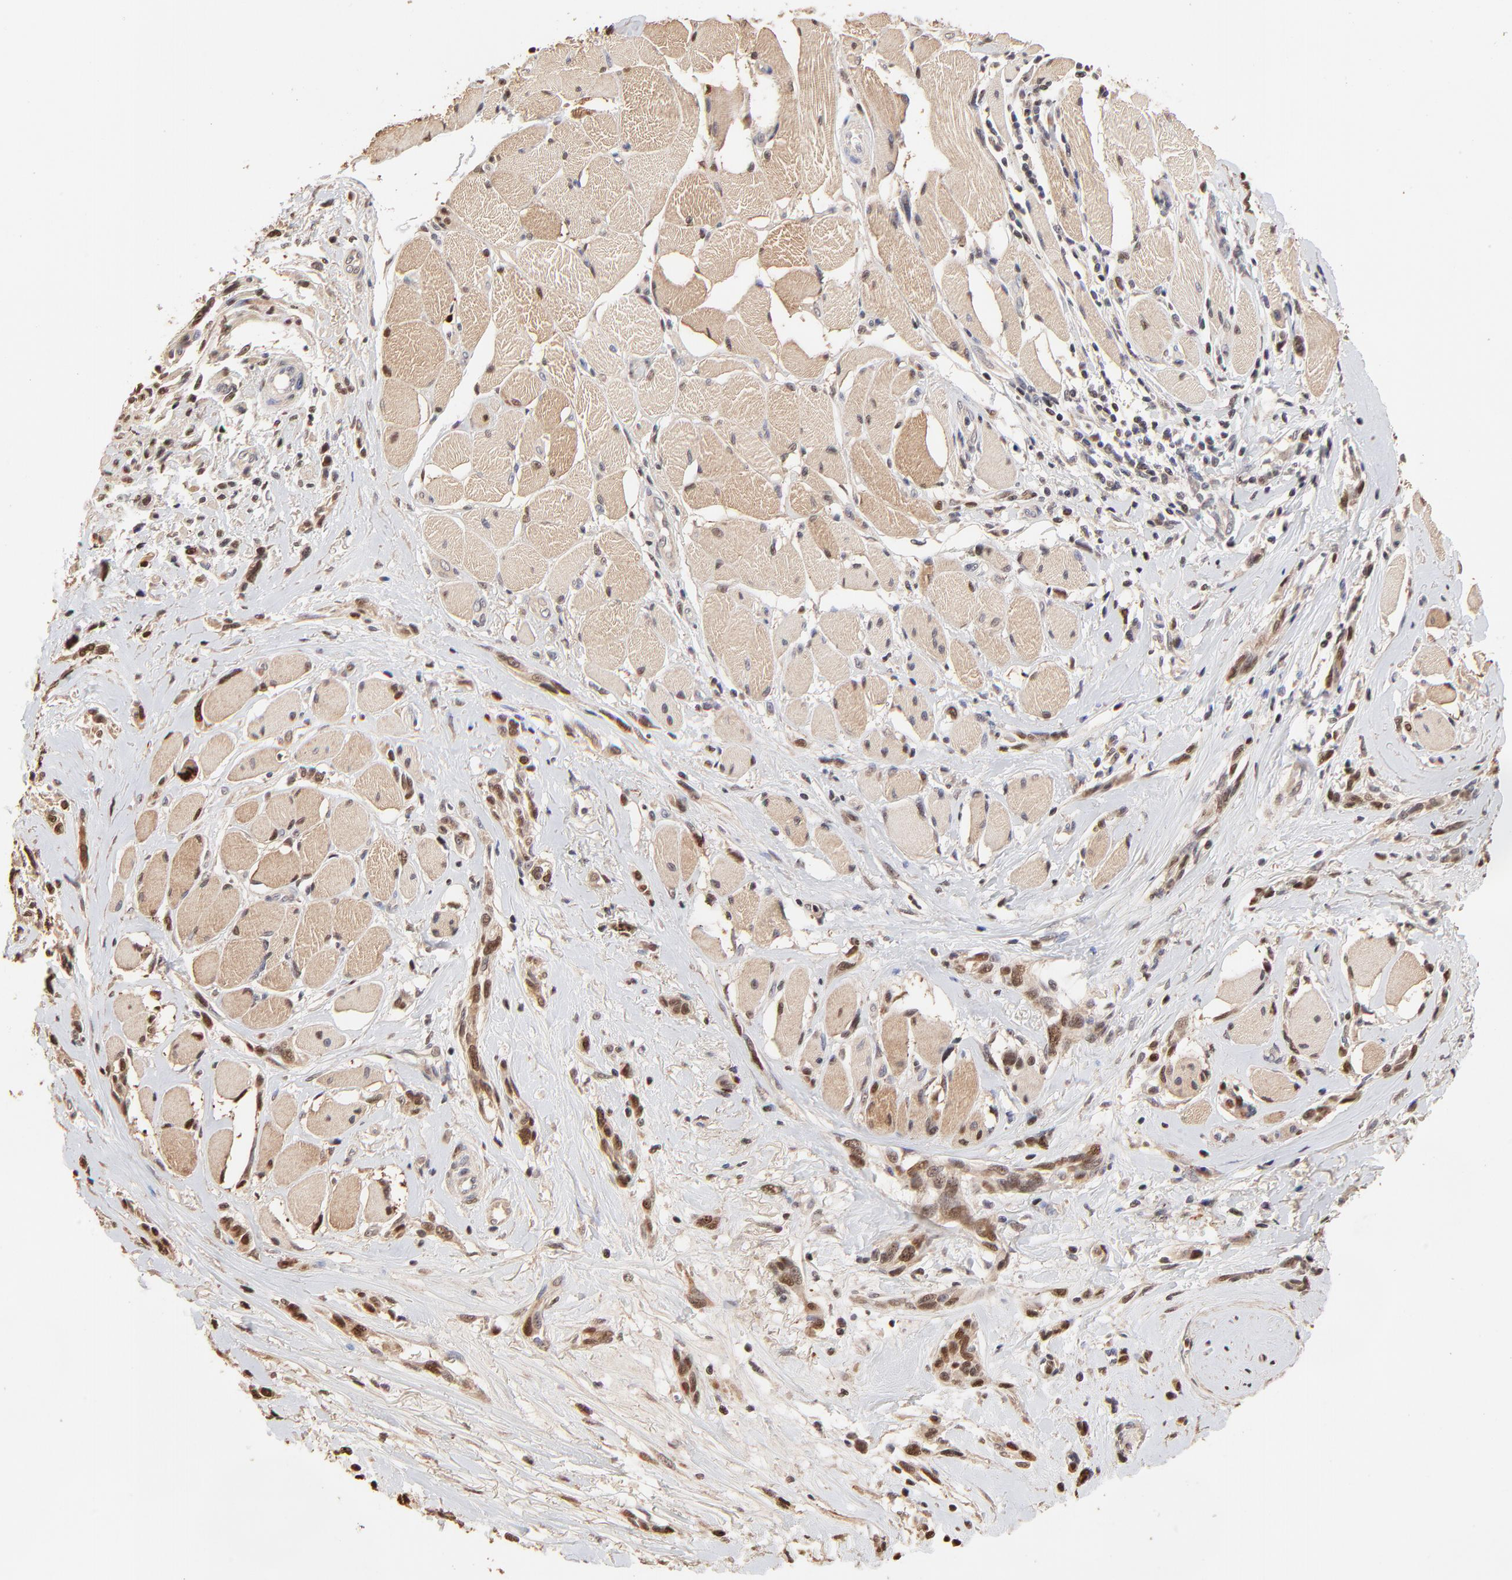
{"staining": {"intensity": "moderate", "quantity": ">75%", "location": "nuclear"}, "tissue": "melanoma", "cell_type": "Tumor cells", "image_type": "cancer", "snomed": [{"axis": "morphology", "description": "Malignant melanoma, NOS"}, {"axis": "topography", "description": "Skin"}], "caption": "DAB (3,3'-diaminobenzidine) immunohistochemical staining of malignant melanoma demonstrates moderate nuclear protein expression in approximately >75% of tumor cells.", "gene": "BIRC5", "patient": {"sex": "male", "age": 91}}